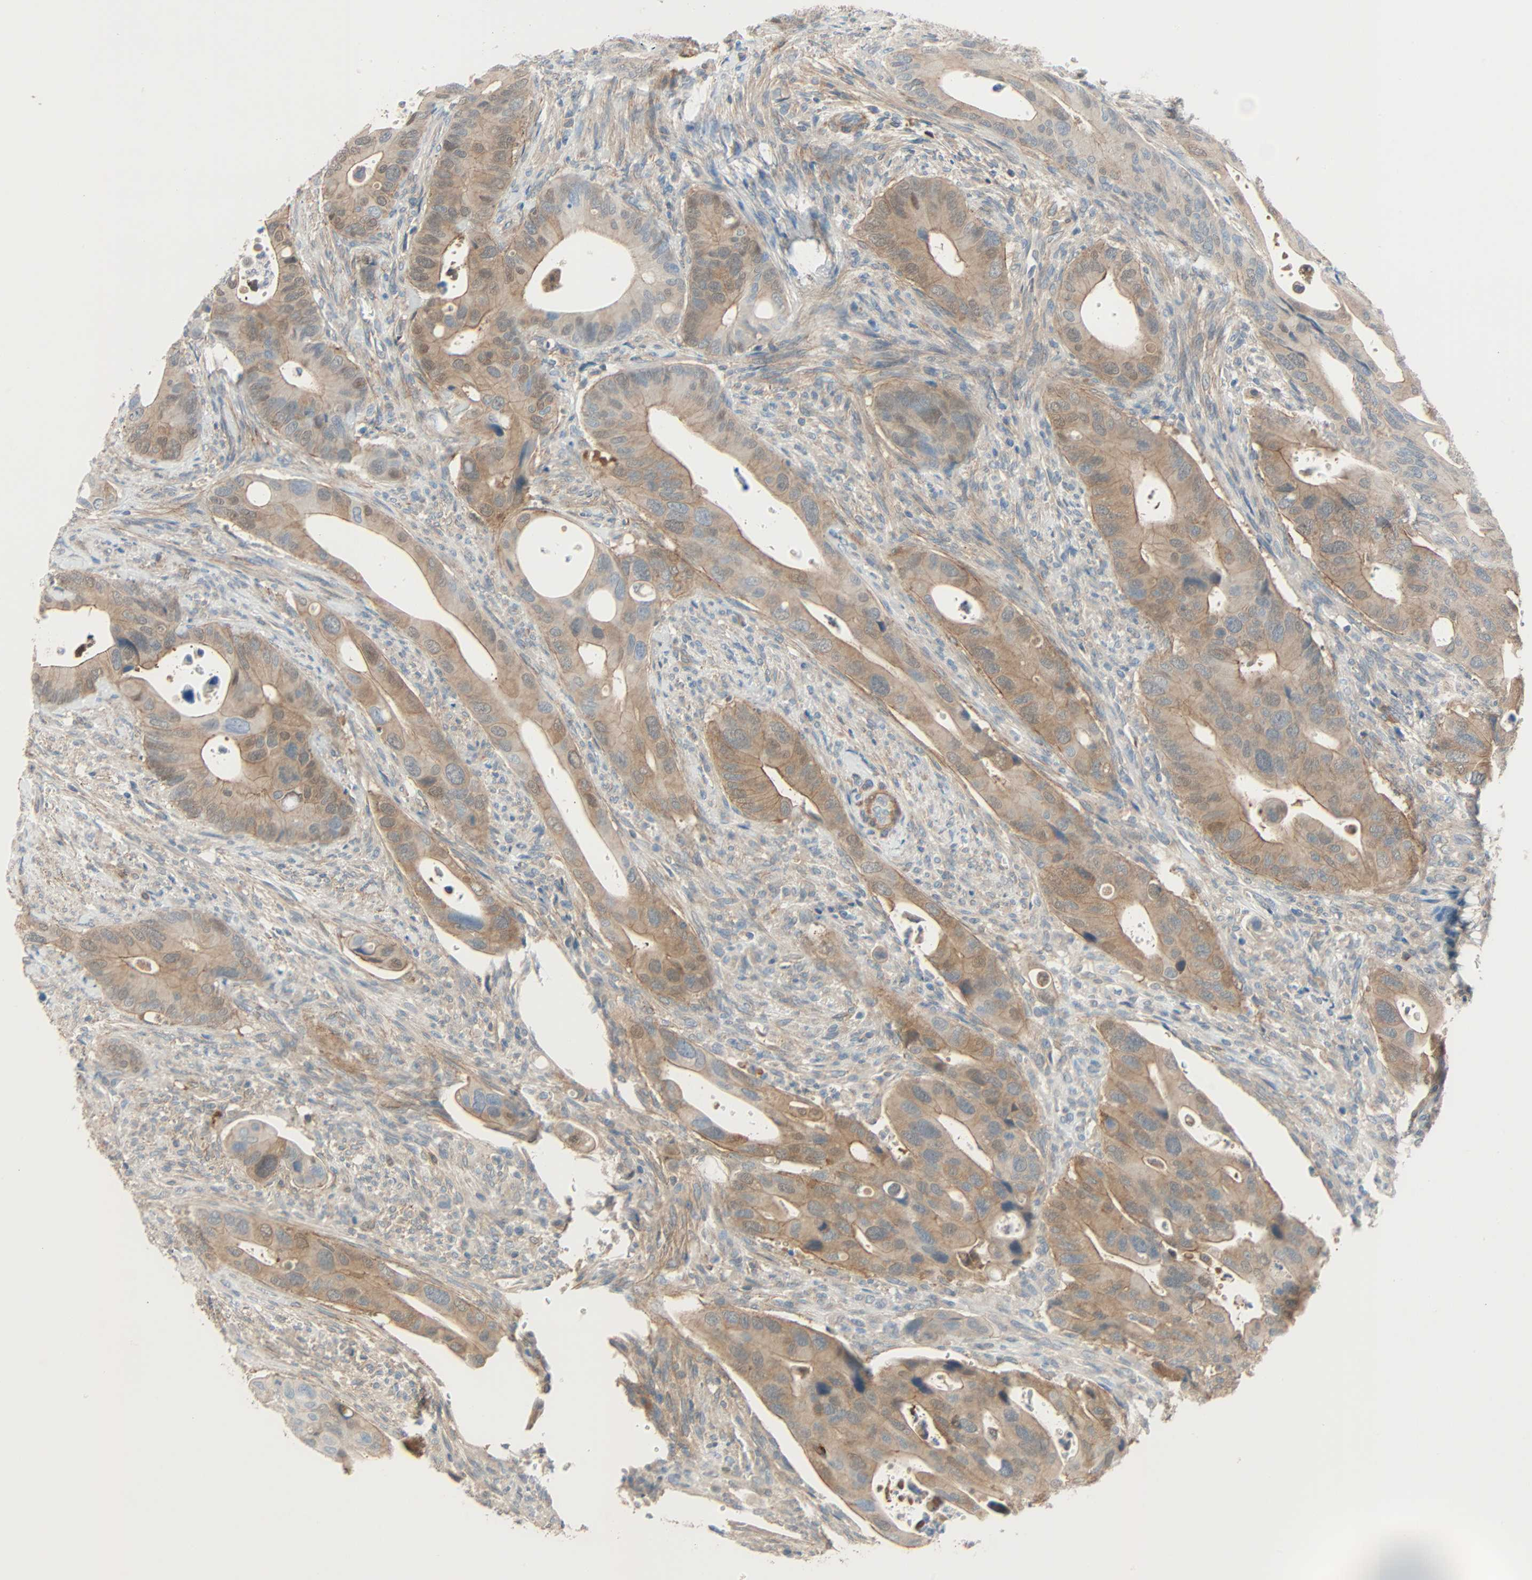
{"staining": {"intensity": "moderate", "quantity": ">75%", "location": "cytoplasmic/membranous"}, "tissue": "colorectal cancer", "cell_type": "Tumor cells", "image_type": "cancer", "snomed": [{"axis": "morphology", "description": "Adenocarcinoma, NOS"}, {"axis": "topography", "description": "Rectum"}], "caption": "Moderate cytoplasmic/membranous staining for a protein is appreciated in approximately >75% of tumor cells of adenocarcinoma (colorectal) using IHC.", "gene": "TNFRSF12A", "patient": {"sex": "female", "age": 57}}